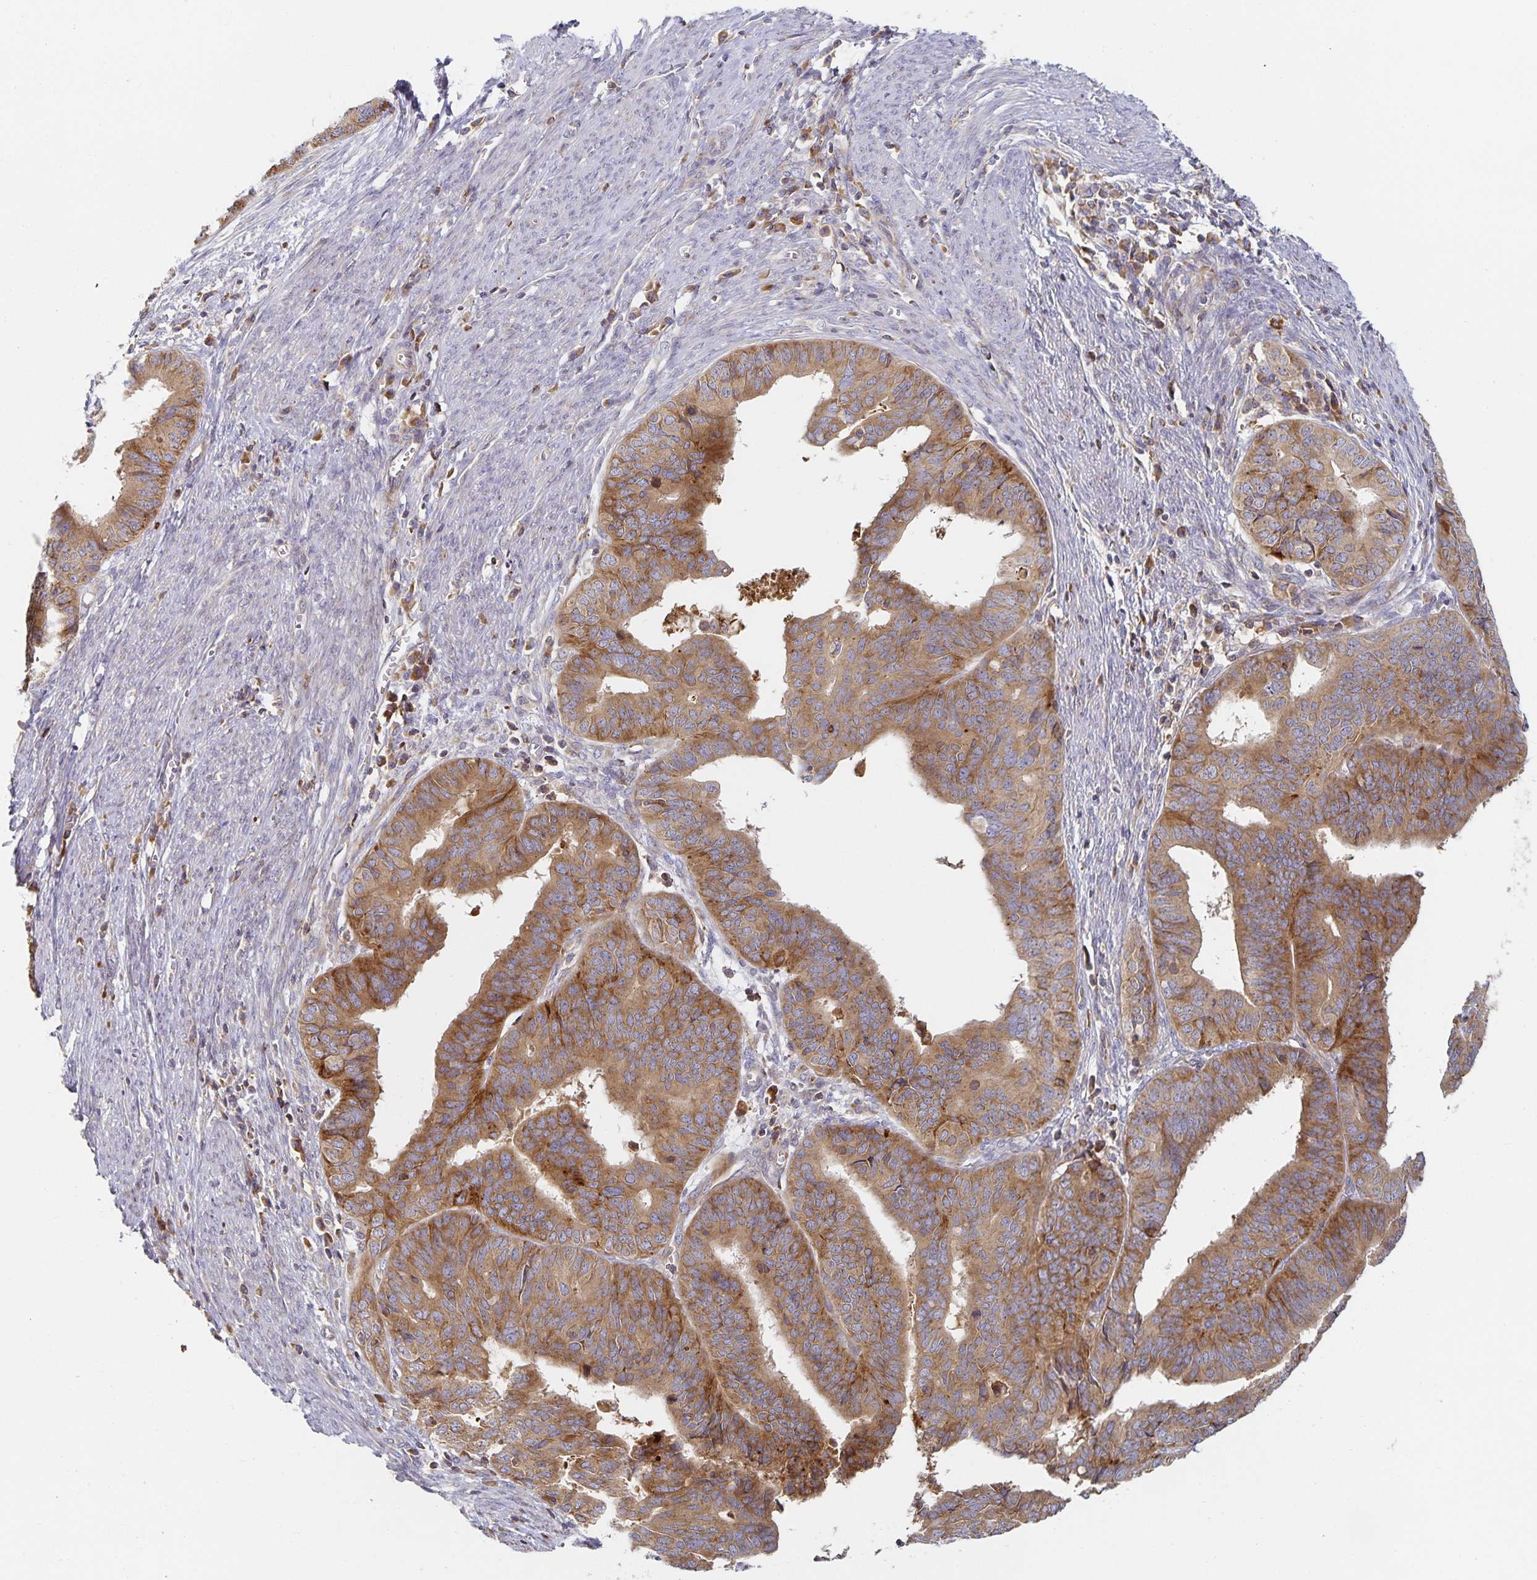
{"staining": {"intensity": "moderate", "quantity": ">75%", "location": "cytoplasmic/membranous"}, "tissue": "endometrial cancer", "cell_type": "Tumor cells", "image_type": "cancer", "snomed": [{"axis": "morphology", "description": "Adenocarcinoma, NOS"}, {"axis": "topography", "description": "Endometrium"}], "caption": "Adenocarcinoma (endometrial) tissue shows moderate cytoplasmic/membranous staining in about >75% of tumor cells", "gene": "NOMO1", "patient": {"sex": "female", "age": 65}}